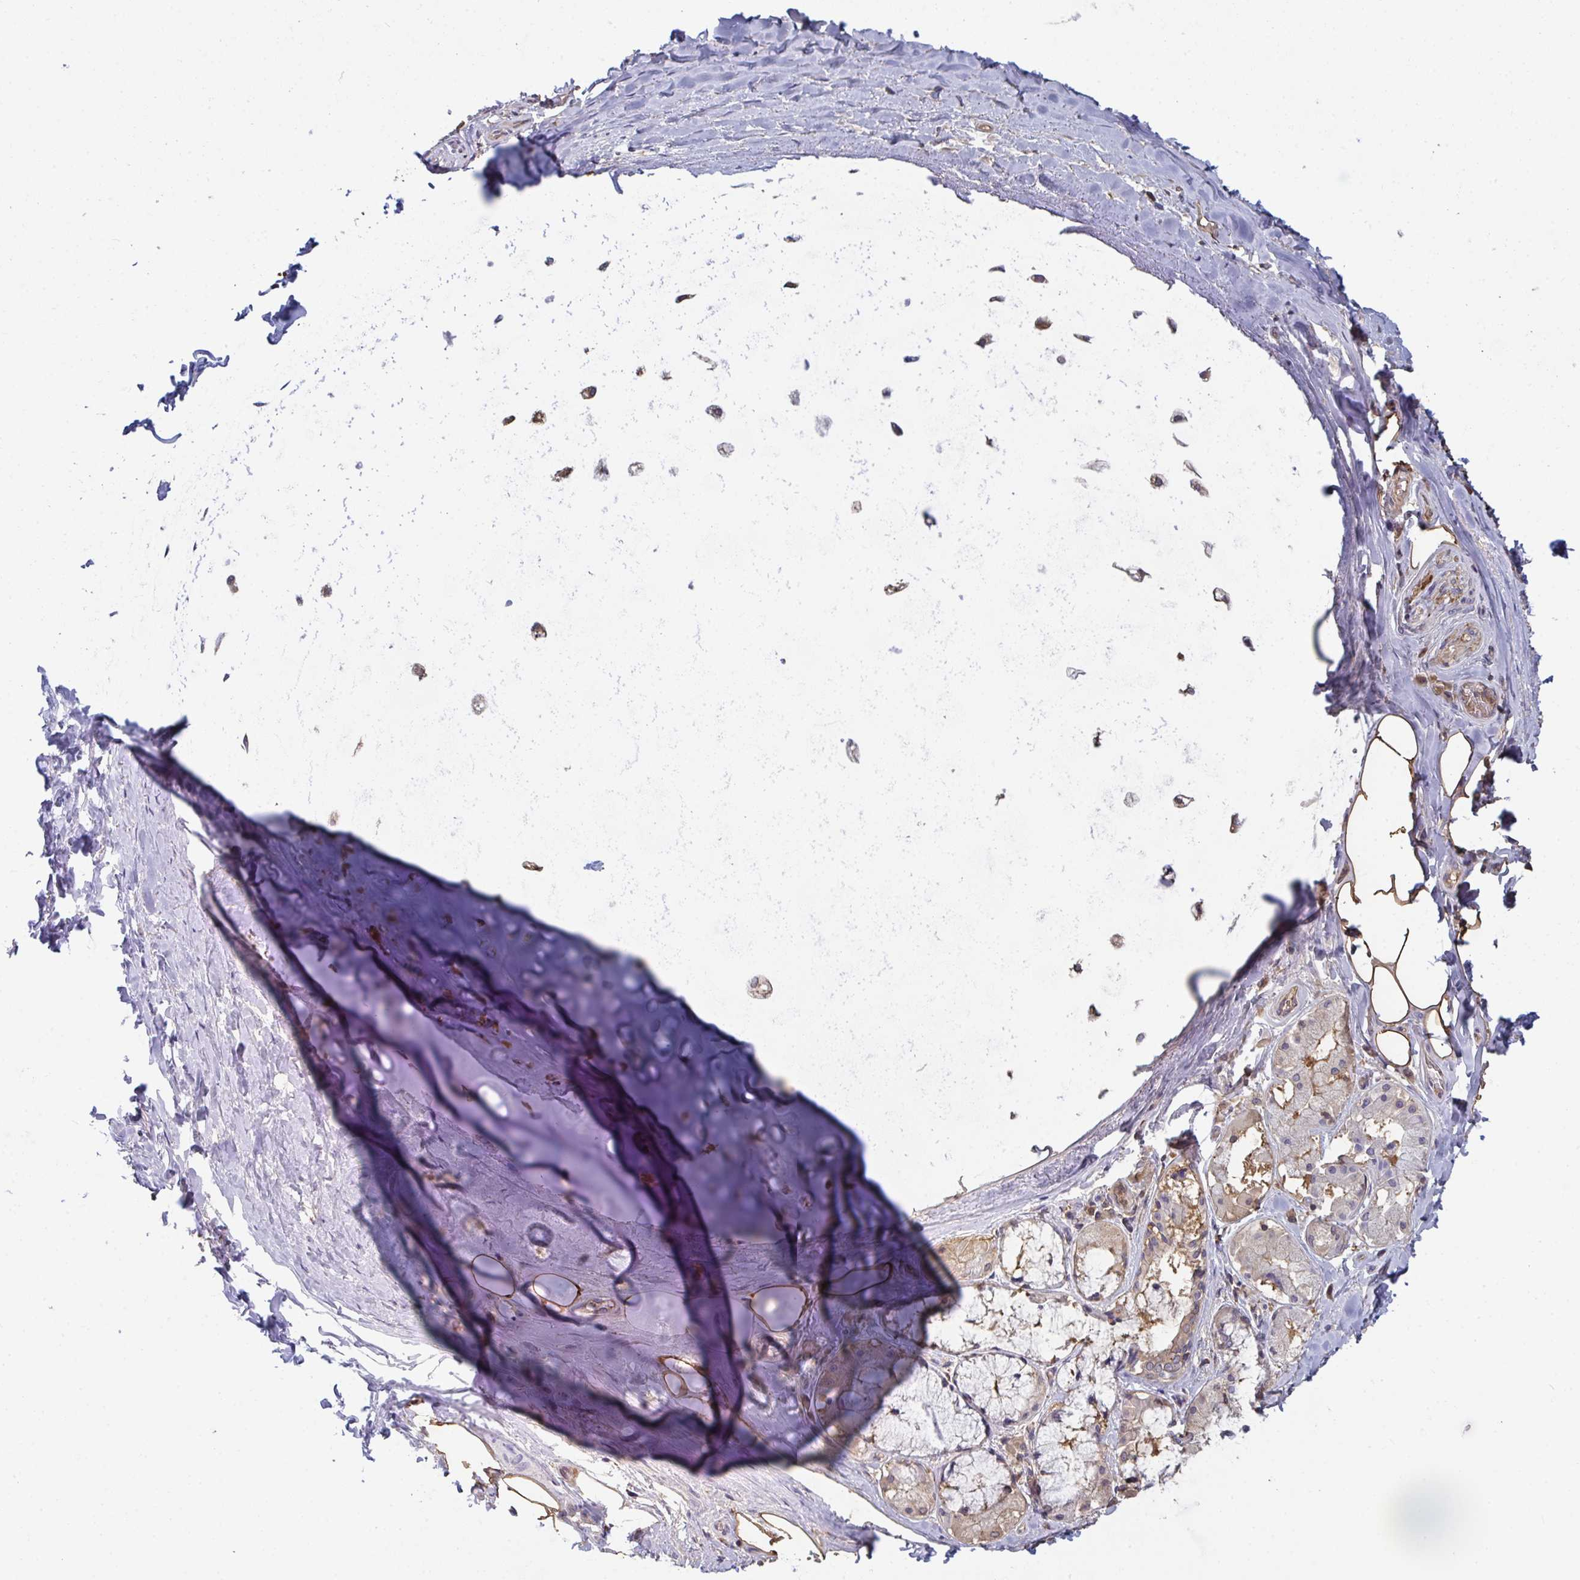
{"staining": {"intensity": "strong", "quantity": ">75%", "location": "cytoplasmic/membranous"}, "tissue": "adipose tissue", "cell_type": "Adipocytes", "image_type": "normal", "snomed": [{"axis": "morphology", "description": "Normal tissue, NOS"}, {"axis": "topography", "description": "Cartilage tissue"}, {"axis": "topography", "description": "Bronchus"}], "caption": "Human adipose tissue stained for a protein (brown) exhibits strong cytoplasmic/membranous positive expression in approximately >75% of adipocytes.", "gene": "TTC9C", "patient": {"sex": "male", "age": 64}}